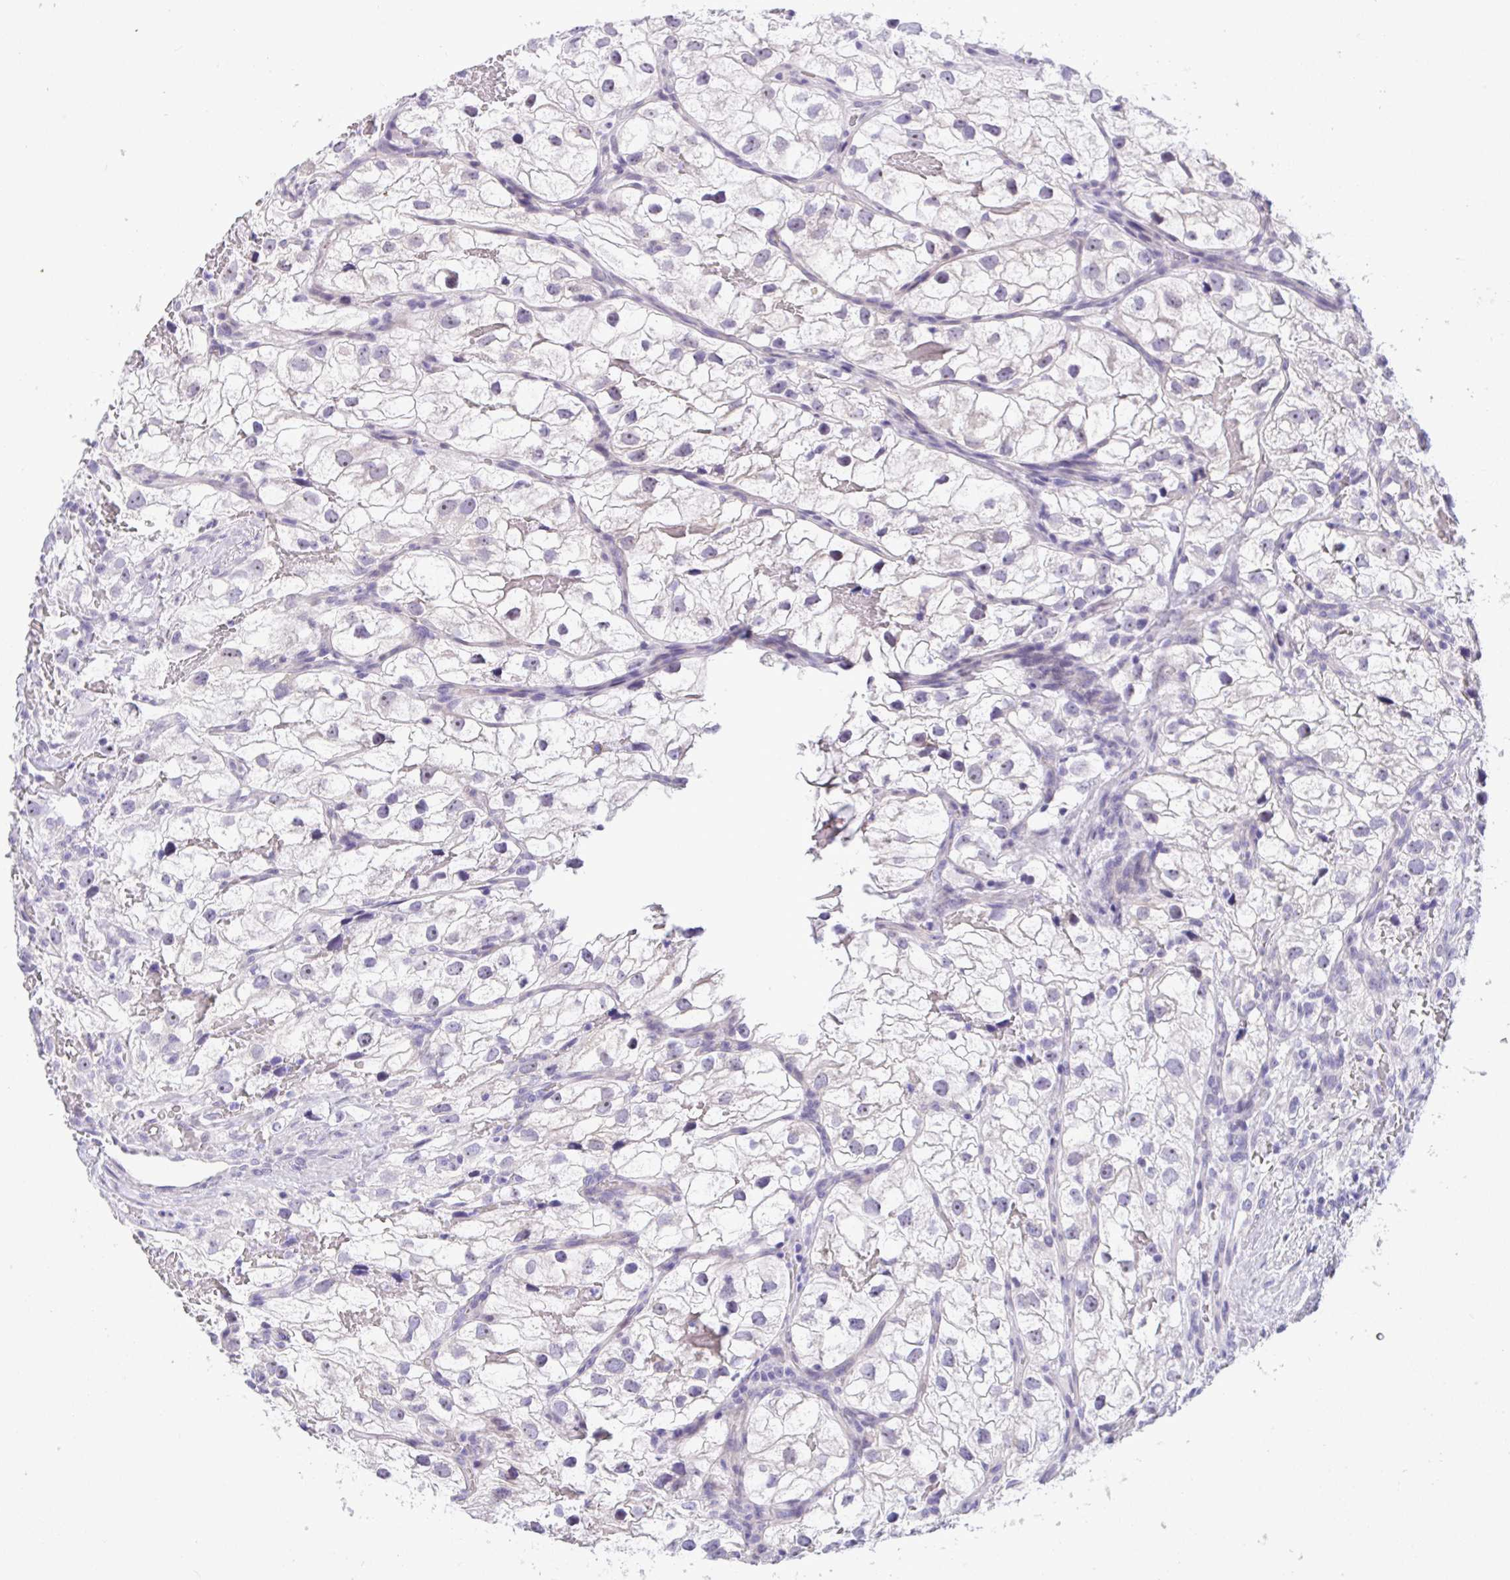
{"staining": {"intensity": "negative", "quantity": "none", "location": "none"}, "tissue": "renal cancer", "cell_type": "Tumor cells", "image_type": "cancer", "snomed": [{"axis": "morphology", "description": "Adenocarcinoma, NOS"}, {"axis": "topography", "description": "Kidney"}], "caption": "Tumor cells show no significant protein positivity in renal adenocarcinoma.", "gene": "YBX2", "patient": {"sex": "male", "age": 59}}